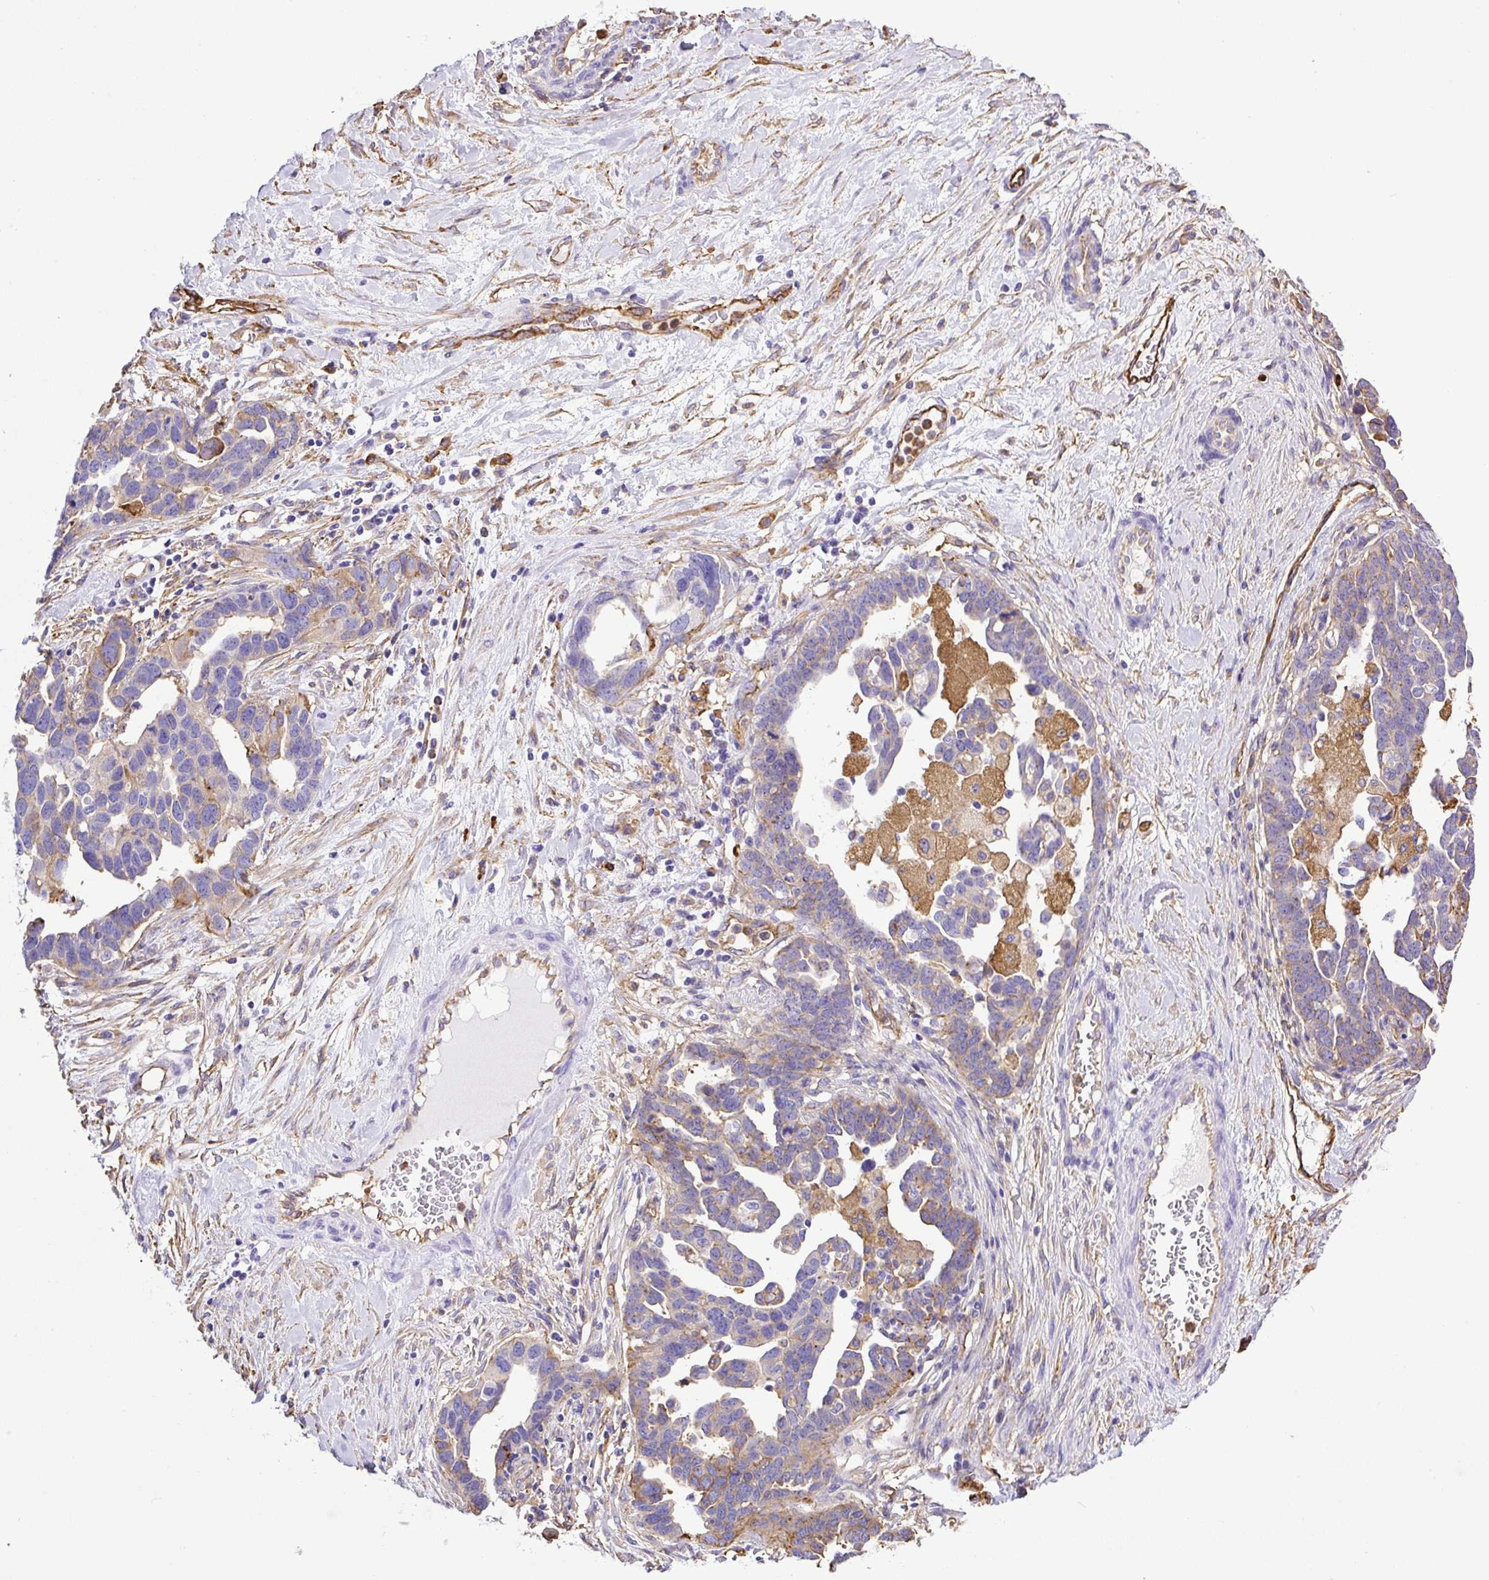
{"staining": {"intensity": "moderate", "quantity": "<25%", "location": "cytoplasmic/membranous"}, "tissue": "ovarian cancer", "cell_type": "Tumor cells", "image_type": "cancer", "snomed": [{"axis": "morphology", "description": "Cystadenocarcinoma, serous, NOS"}, {"axis": "topography", "description": "Ovary"}], "caption": "Tumor cells exhibit low levels of moderate cytoplasmic/membranous expression in approximately <25% of cells in human ovarian serous cystadenocarcinoma.", "gene": "MAGEB5", "patient": {"sex": "female", "age": 54}}